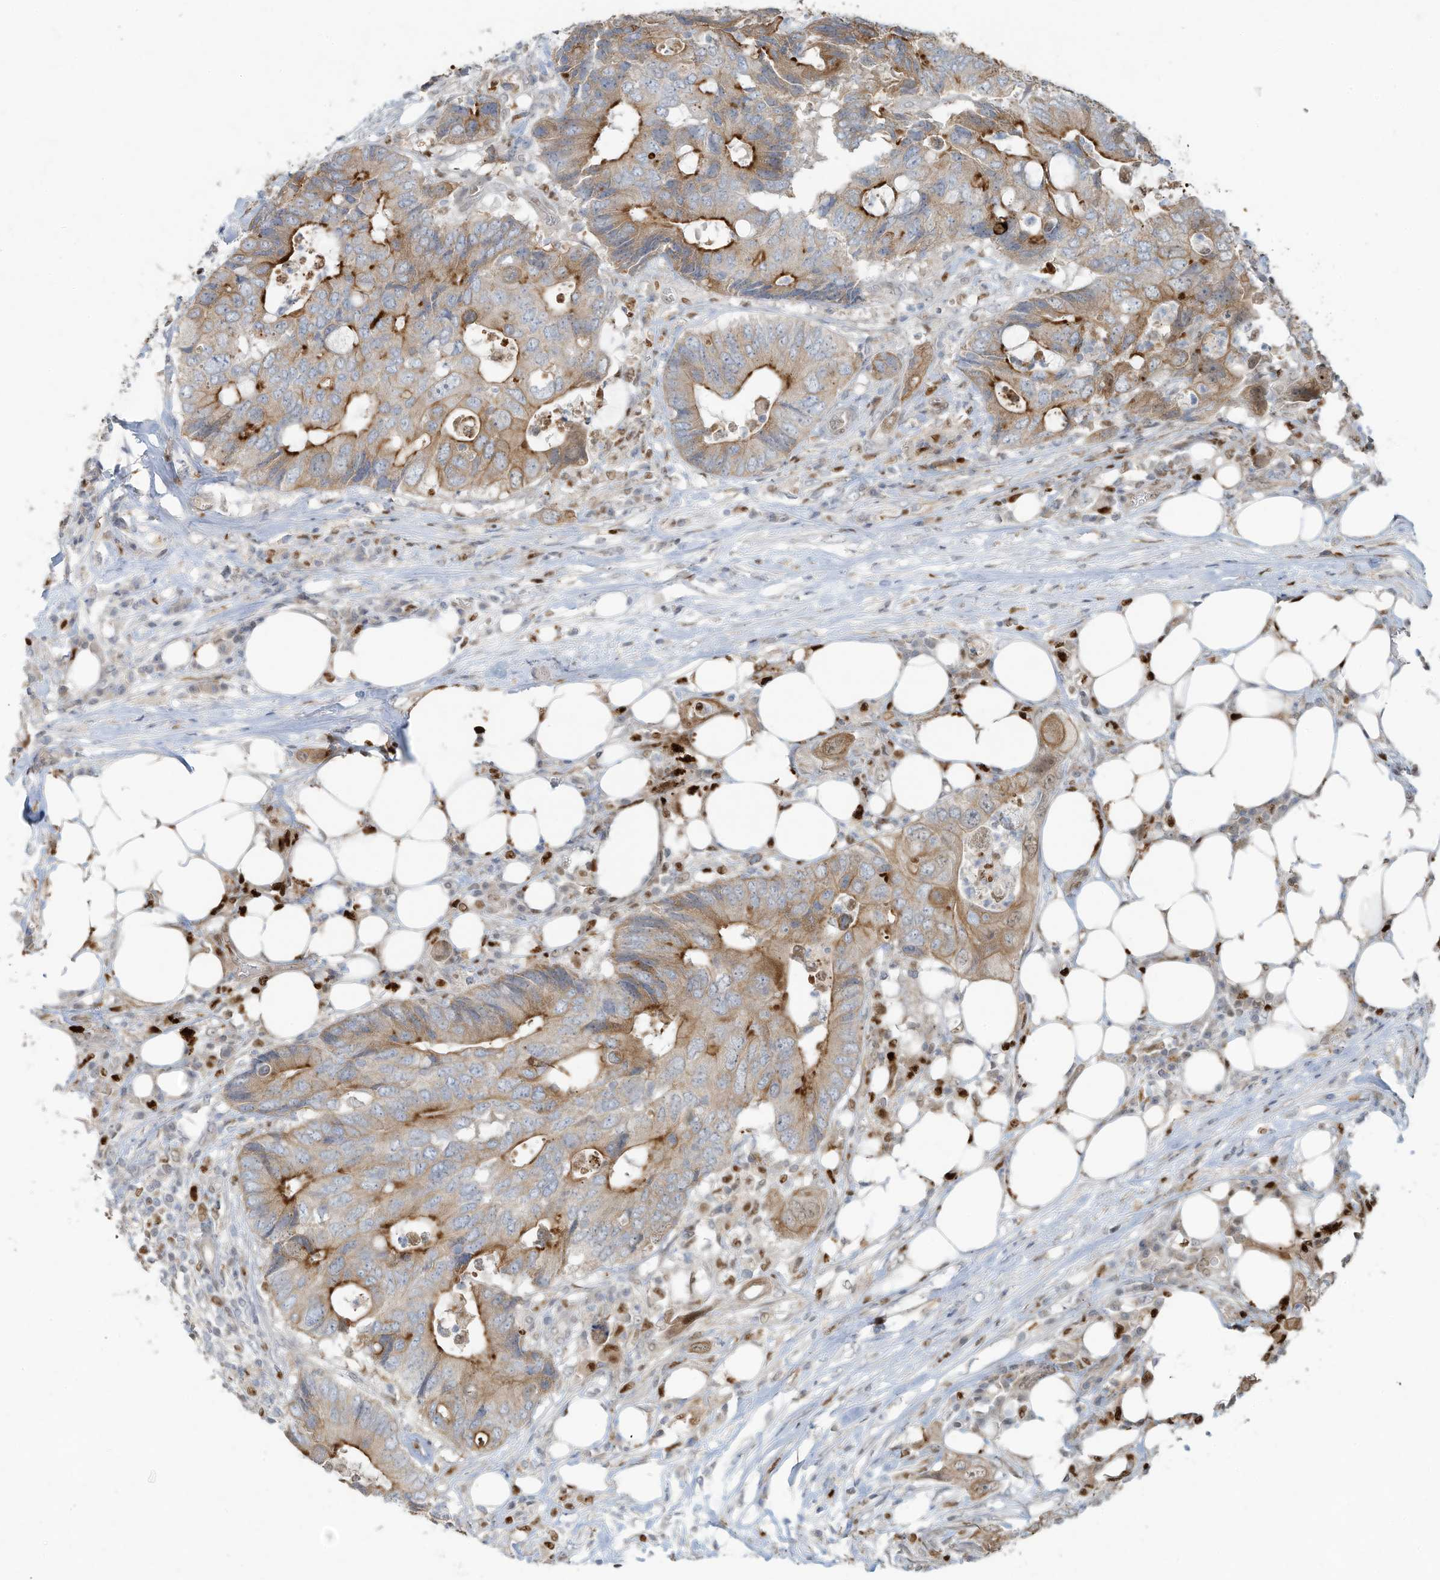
{"staining": {"intensity": "moderate", "quantity": ">75%", "location": "cytoplasmic/membranous"}, "tissue": "colorectal cancer", "cell_type": "Tumor cells", "image_type": "cancer", "snomed": [{"axis": "morphology", "description": "Adenocarcinoma, NOS"}, {"axis": "topography", "description": "Colon"}], "caption": "This image reveals IHC staining of colorectal cancer, with medium moderate cytoplasmic/membranous staining in approximately >75% of tumor cells.", "gene": "TUBE1", "patient": {"sex": "male", "age": 71}}